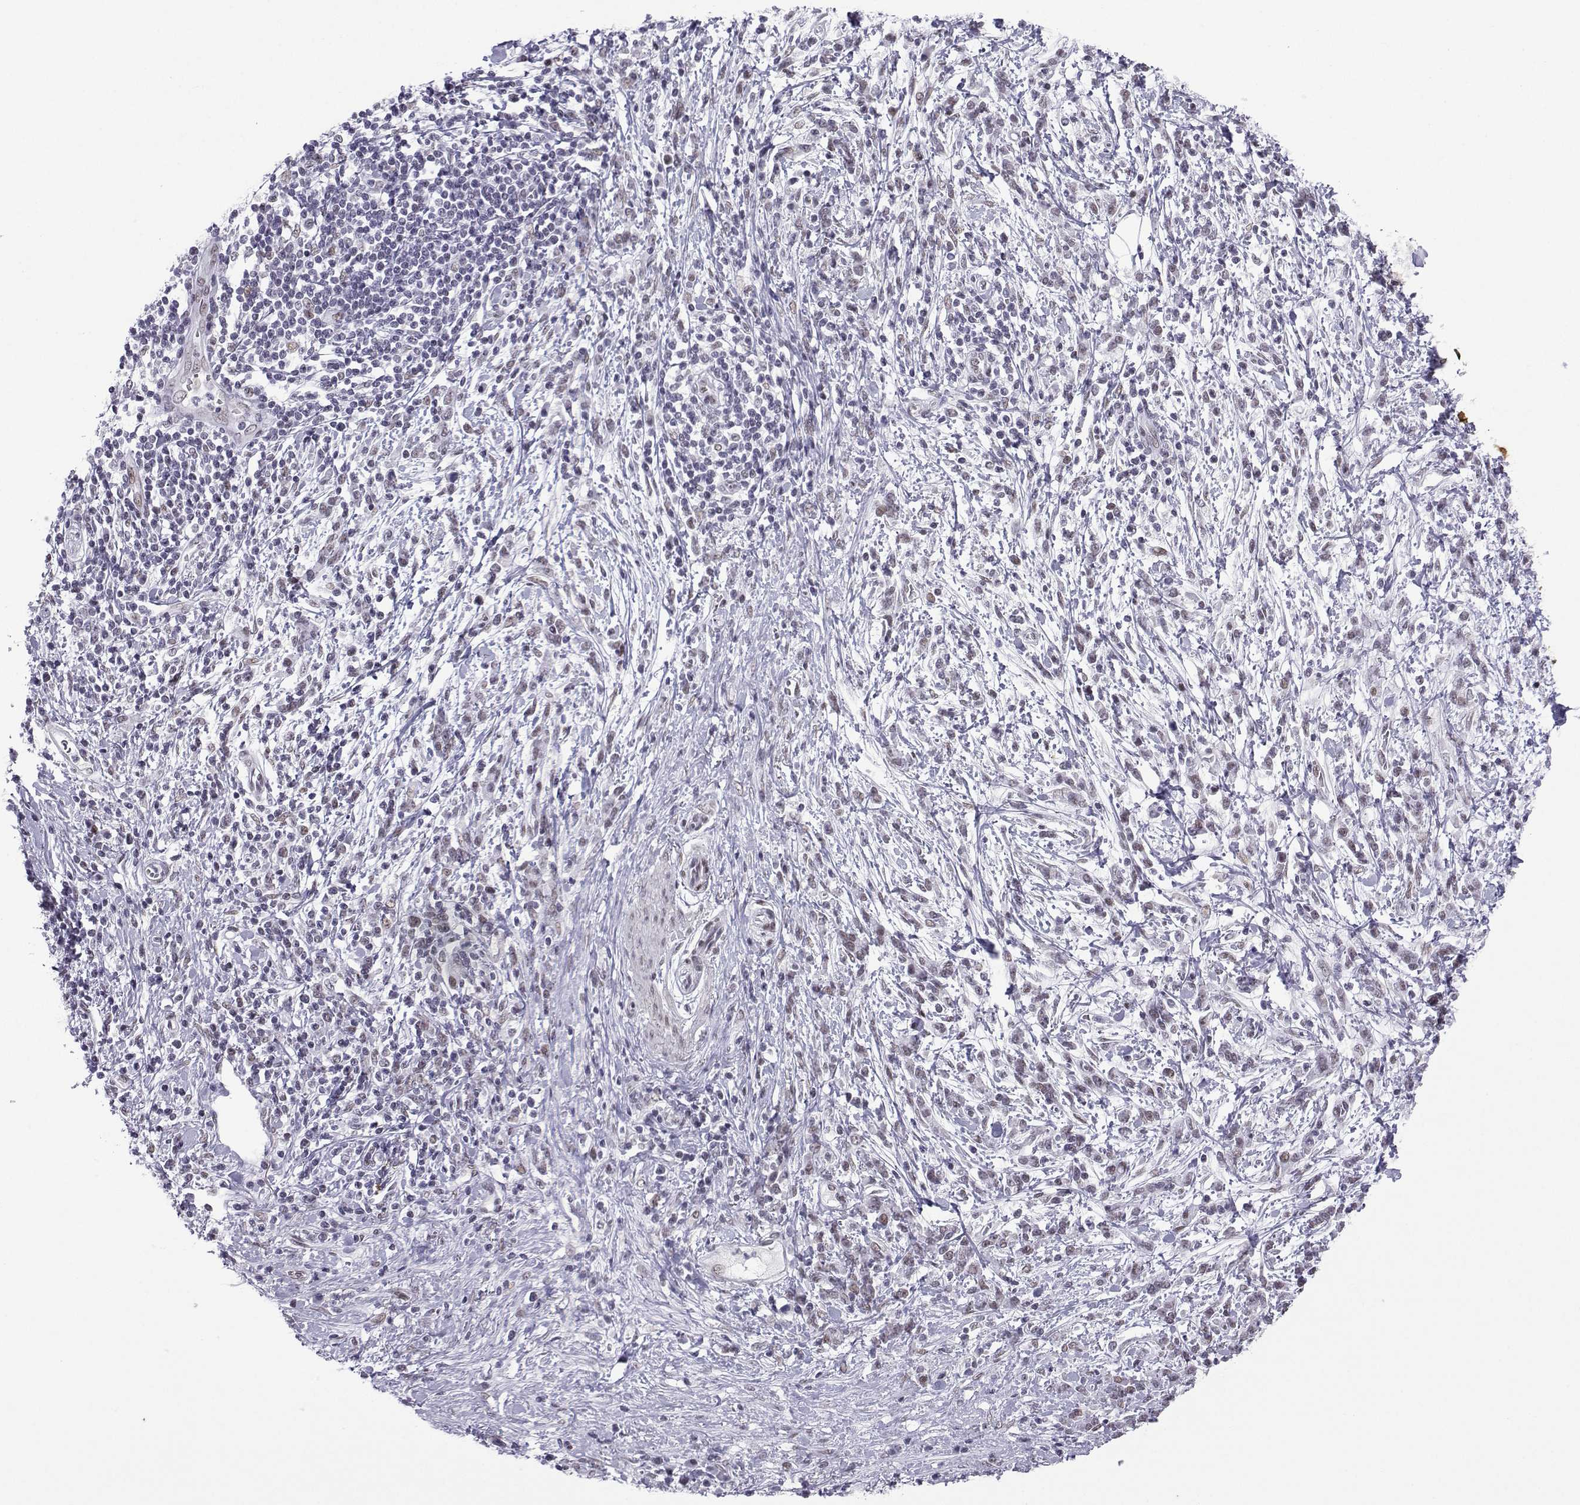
{"staining": {"intensity": "weak", "quantity": "<25%", "location": "nuclear"}, "tissue": "stomach cancer", "cell_type": "Tumor cells", "image_type": "cancer", "snomed": [{"axis": "morphology", "description": "Adenocarcinoma, NOS"}, {"axis": "topography", "description": "Stomach"}], "caption": "Protein analysis of adenocarcinoma (stomach) demonstrates no significant staining in tumor cells. (DAB immunohistochemistry (IHC) visualized using brightfield microscopy, high magnification).", "gene": "LORICRIN", "patient": {"sex": "female", "age": 57}}